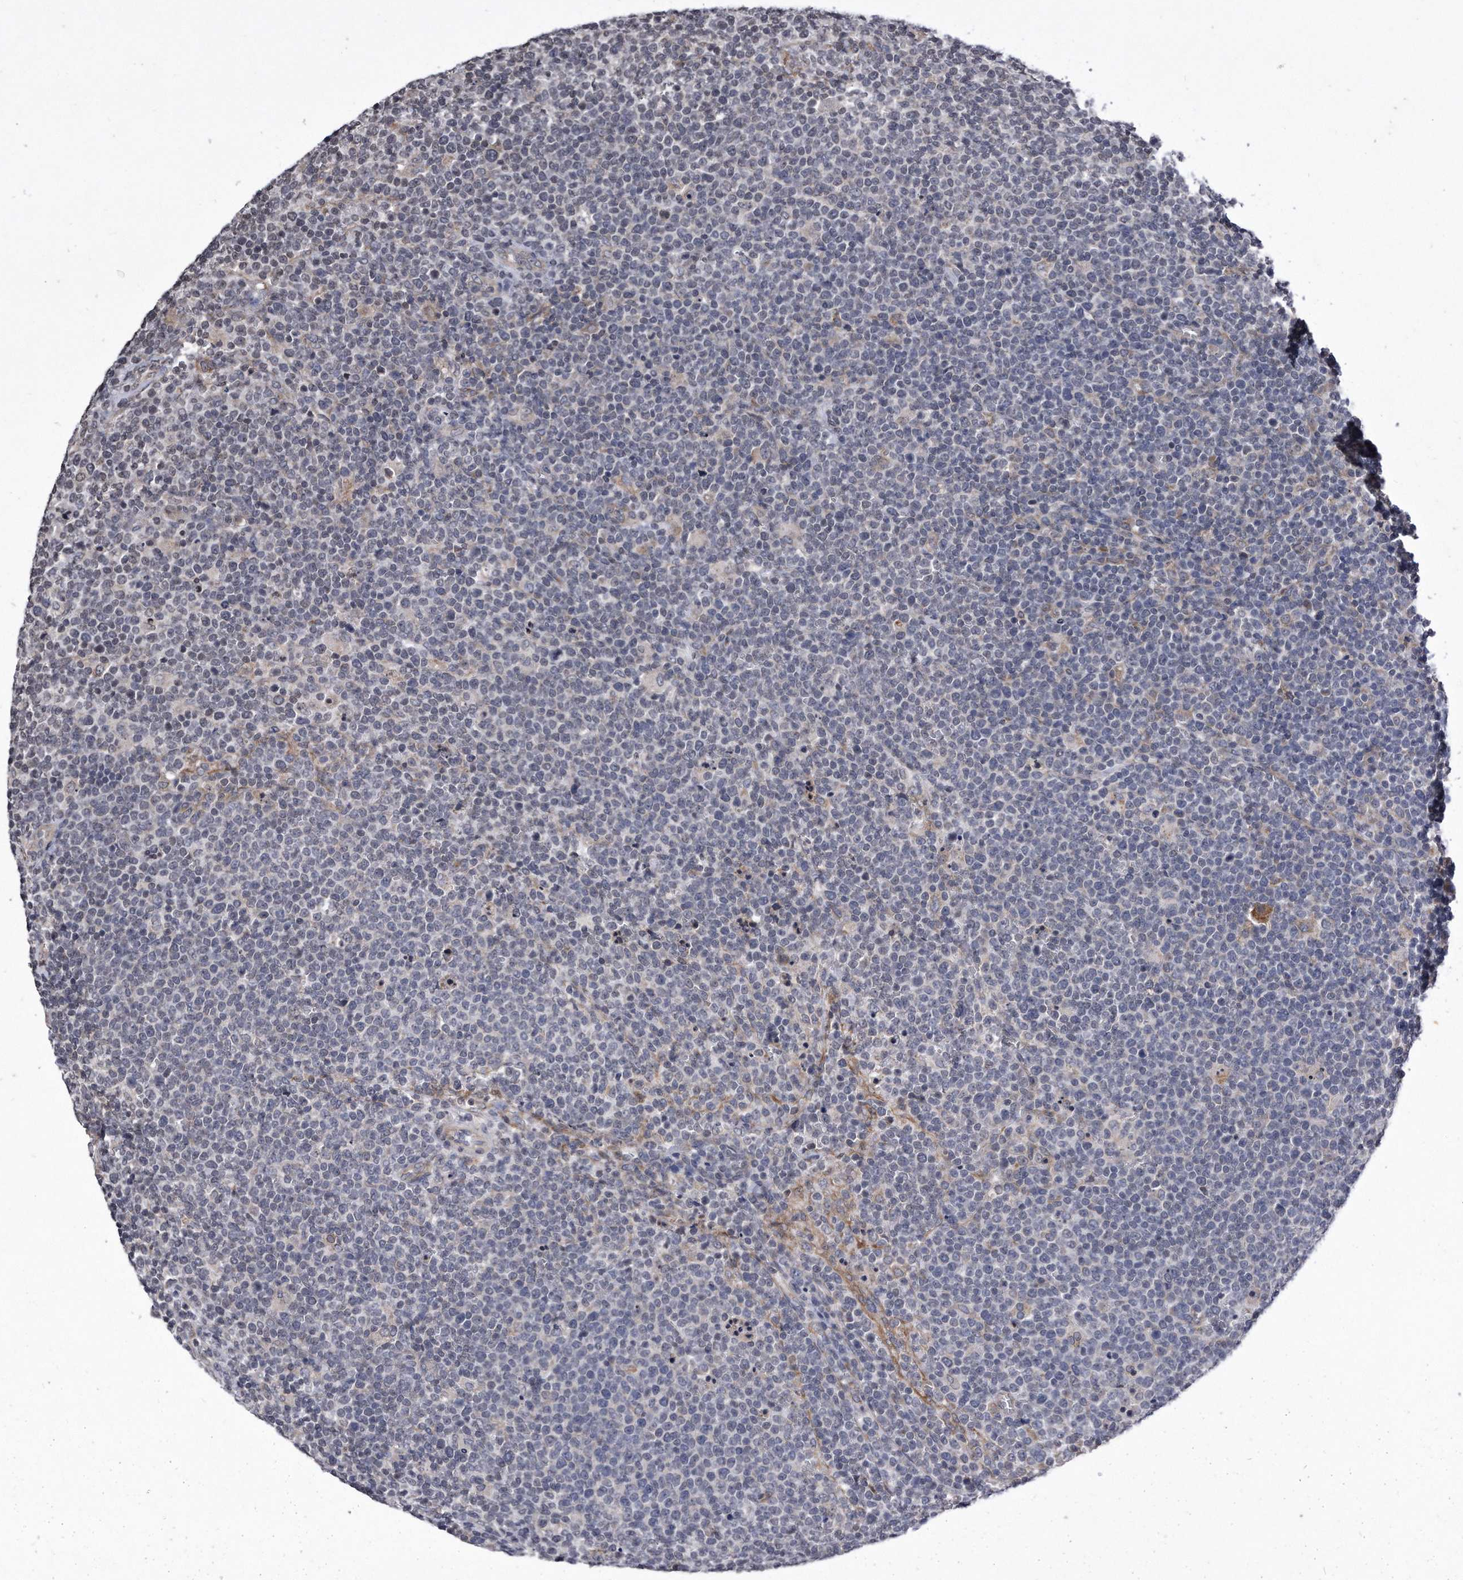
{"staining": {"intensity": "negative", "quantity": "none", "location": "none"}, "tissue": "lymphoma", "cell_type": "Tumor cells", "image_type": "cancer", "snomed": [{"axis": "morphology", "description": "Malignant lymphoma, non-Hodgkin's type, High grade"}, {"axis": "topography", "description": "Lymph node"}], "caption": "This is a photomicrograph of immunohistochemistry staining of malignant lymphoma, non-Hodgkin's type (high-grade), which shows no expression in tumor cells.", "gene": "DAB1", "patient": {"sex": "male", "age": 61}}